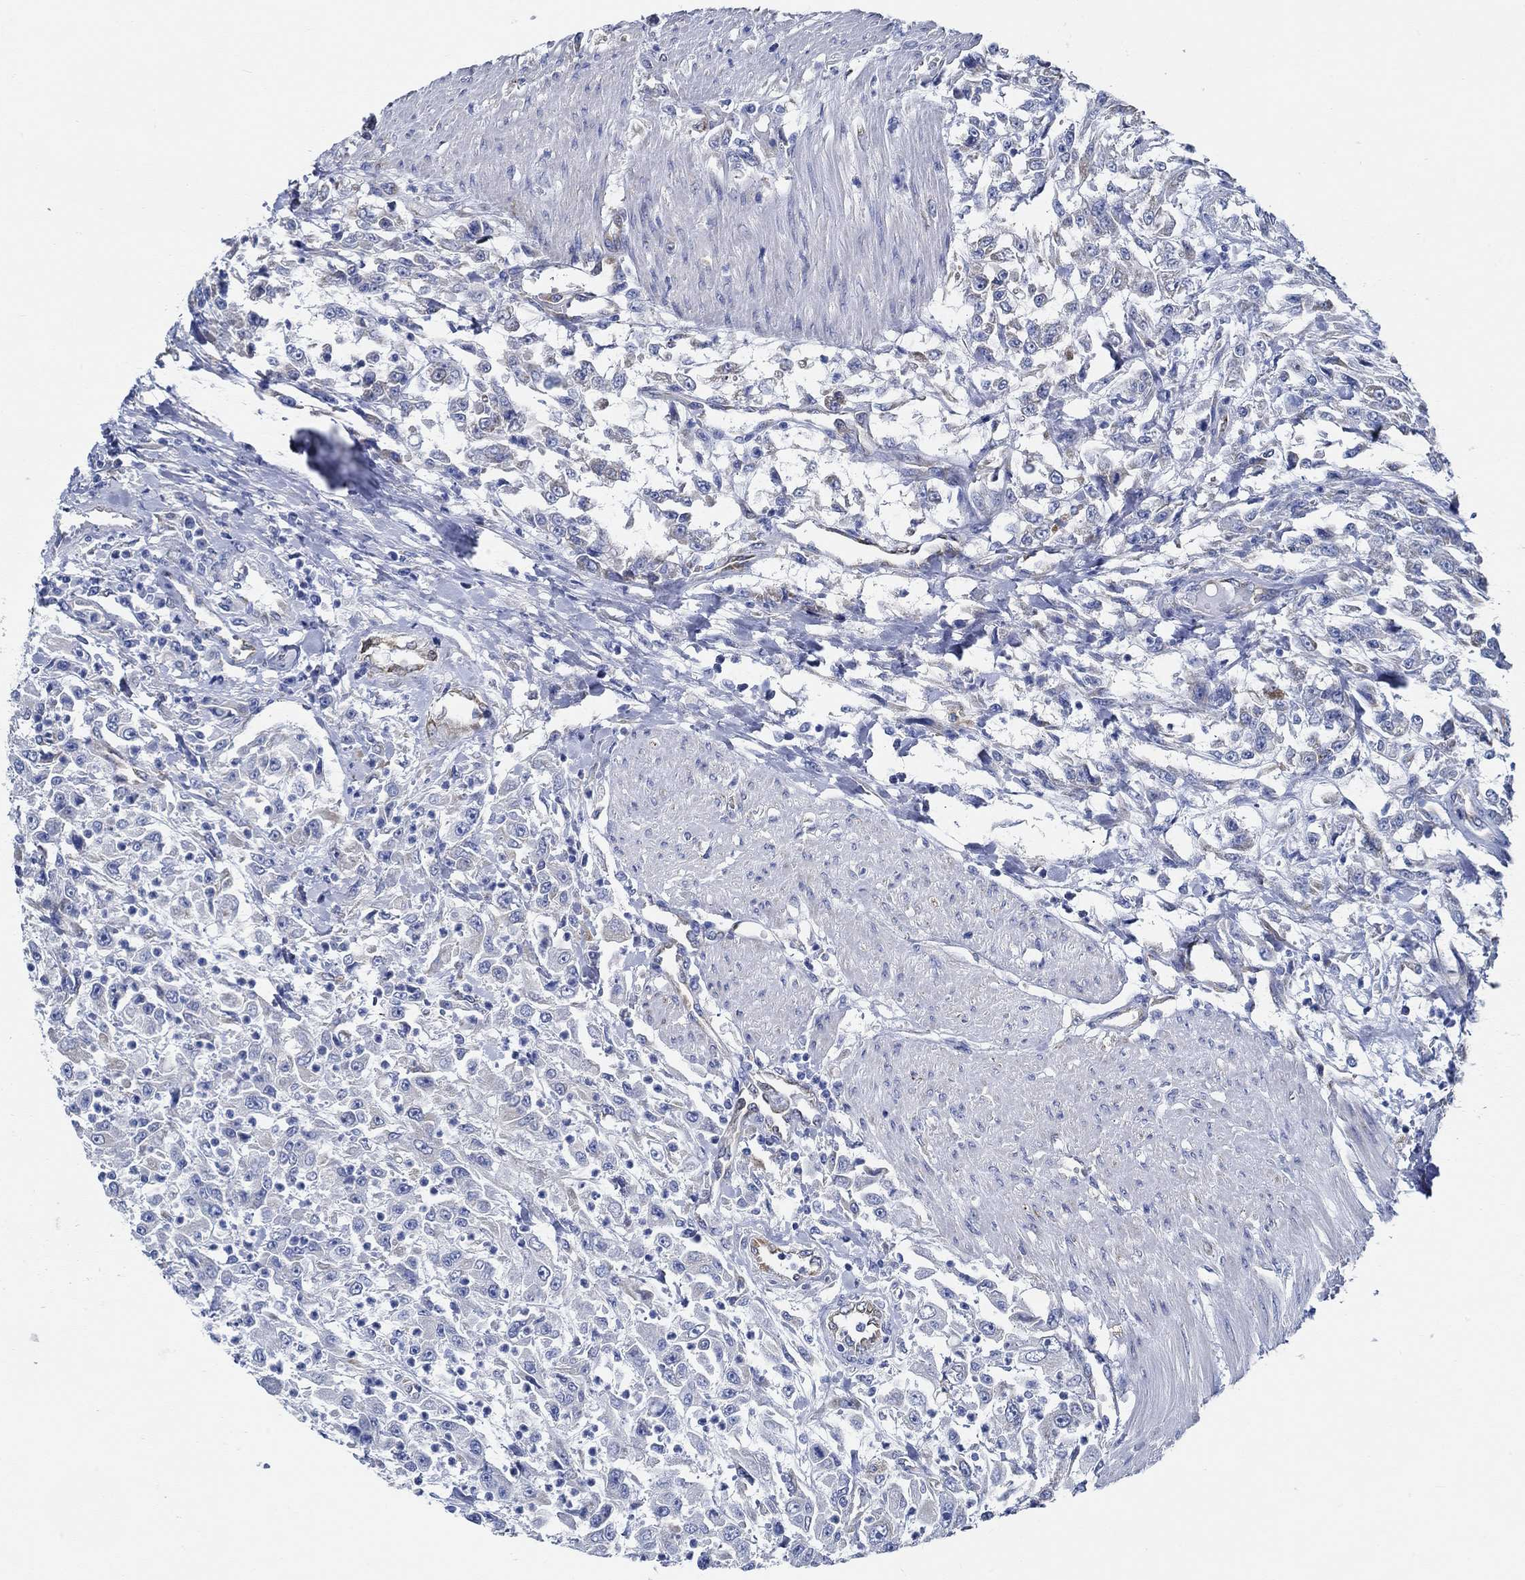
{"staining": {"intensity": "weak", "quantity": "<25%", "location": "cytoplasmic/membranous"}, "tissue": "urothelial cancer", "cell_type": "Tumor cells", "image_type": "cancer", "snomed": [{"axis": "morphology", "description": "Urothelial carcinoma, High grade"}, {"axis": "topography", "description": "Urinary bladder"}], "caption": "Tumor cells show no significant protein staining in urothelial cancer. The staining is performed using DAB brown chromogen with nuclei counter-stained in using hematoxylin.", "gene": "HECW2", "patient": {"sex": "male", "age": 46}}